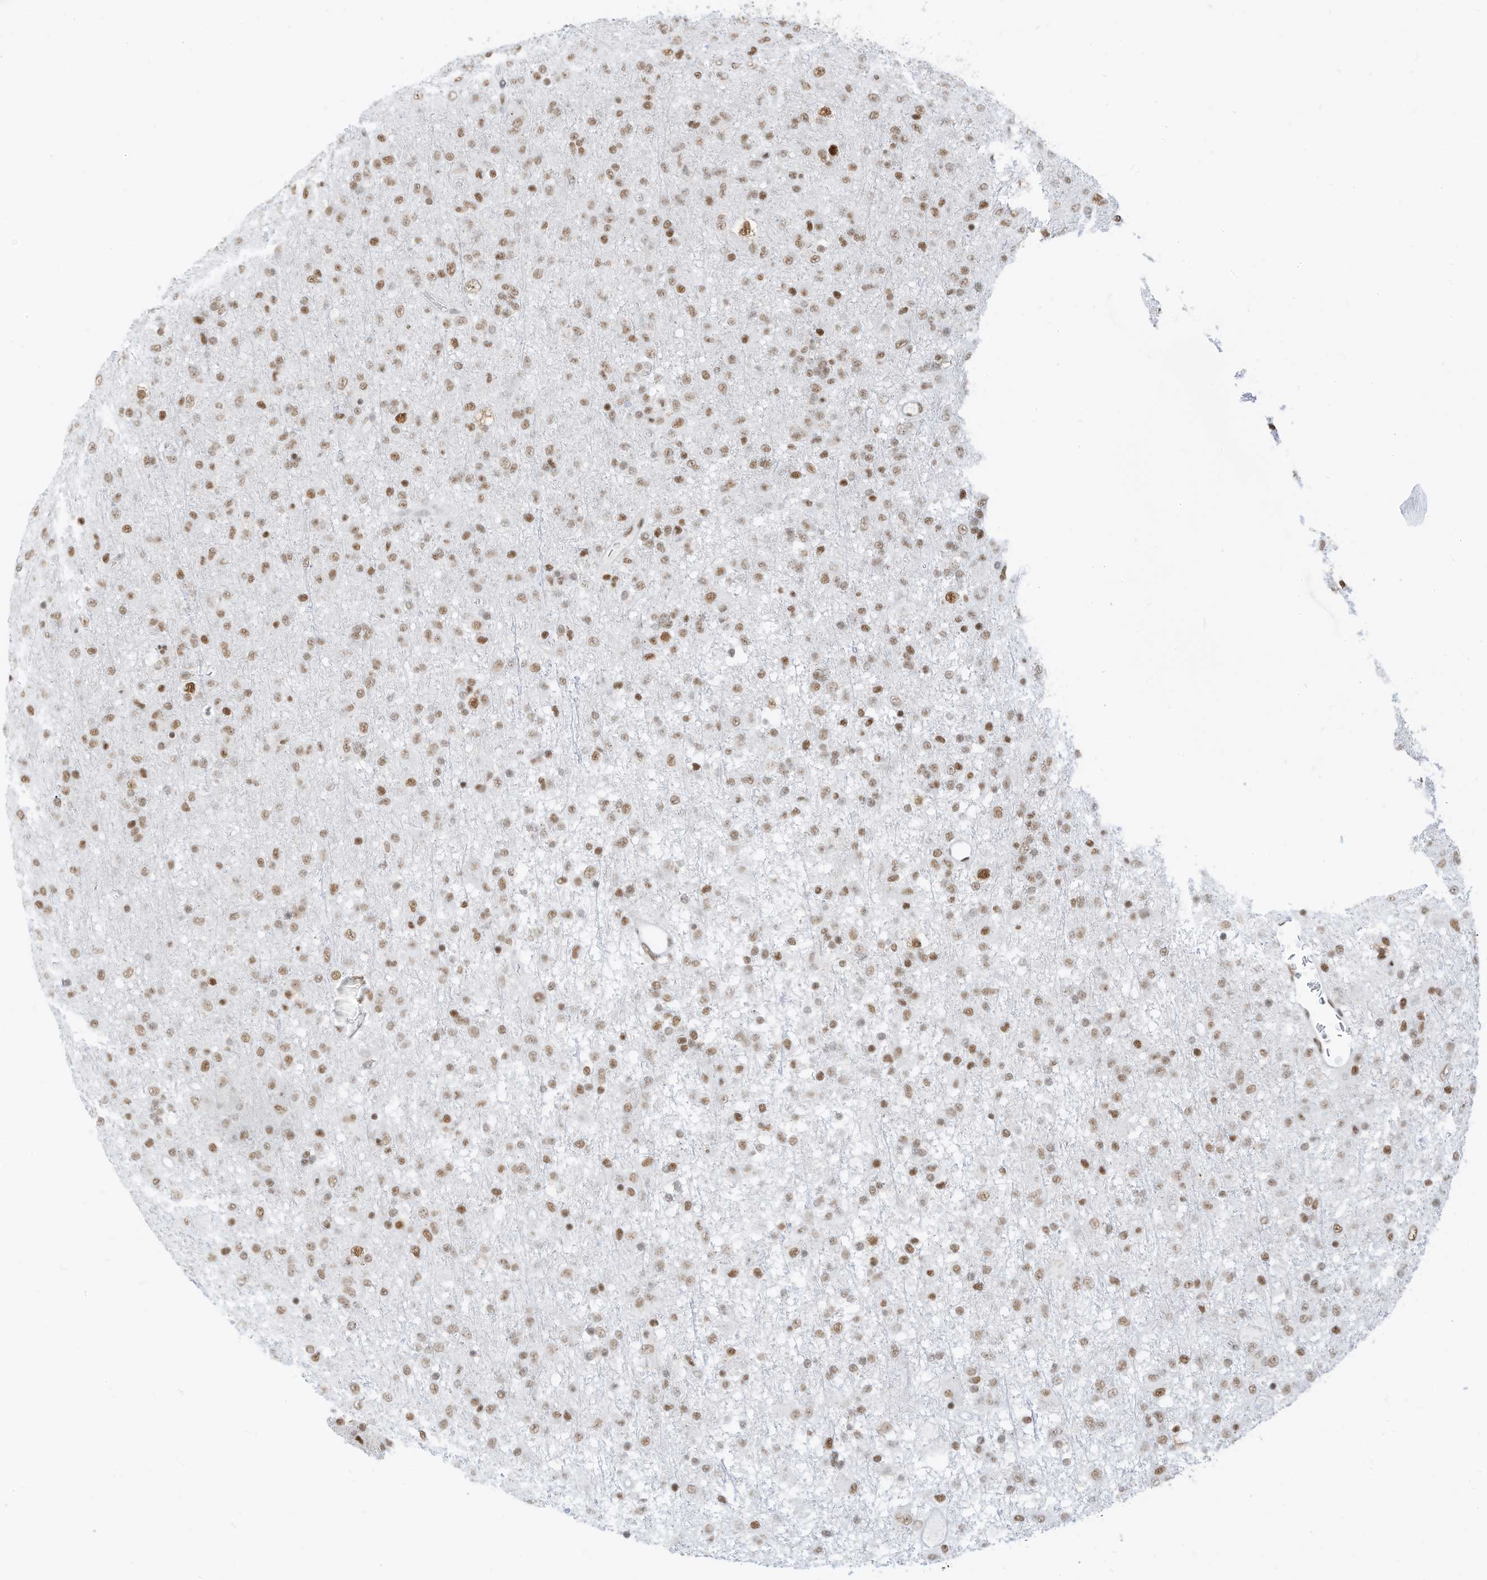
{"staining": {"intensity": "moderate", "quantity": ">75%", "location": "nuclear"}, "tissue": "glioma", "cell_type": "Tumor cells", "image_type": "cancer", "snomed": [{"axis": "morphology", "description": "Glioma, malignant, Low grade"}, {"axis": "topography", "description": "Brain"}], "caption": "Glioma tissue exhibits moderate nuclear positivity in approximately >75% of tumor cells", "gene": "SMARCA2", "patient": {"sex": "male", "age": 65}}